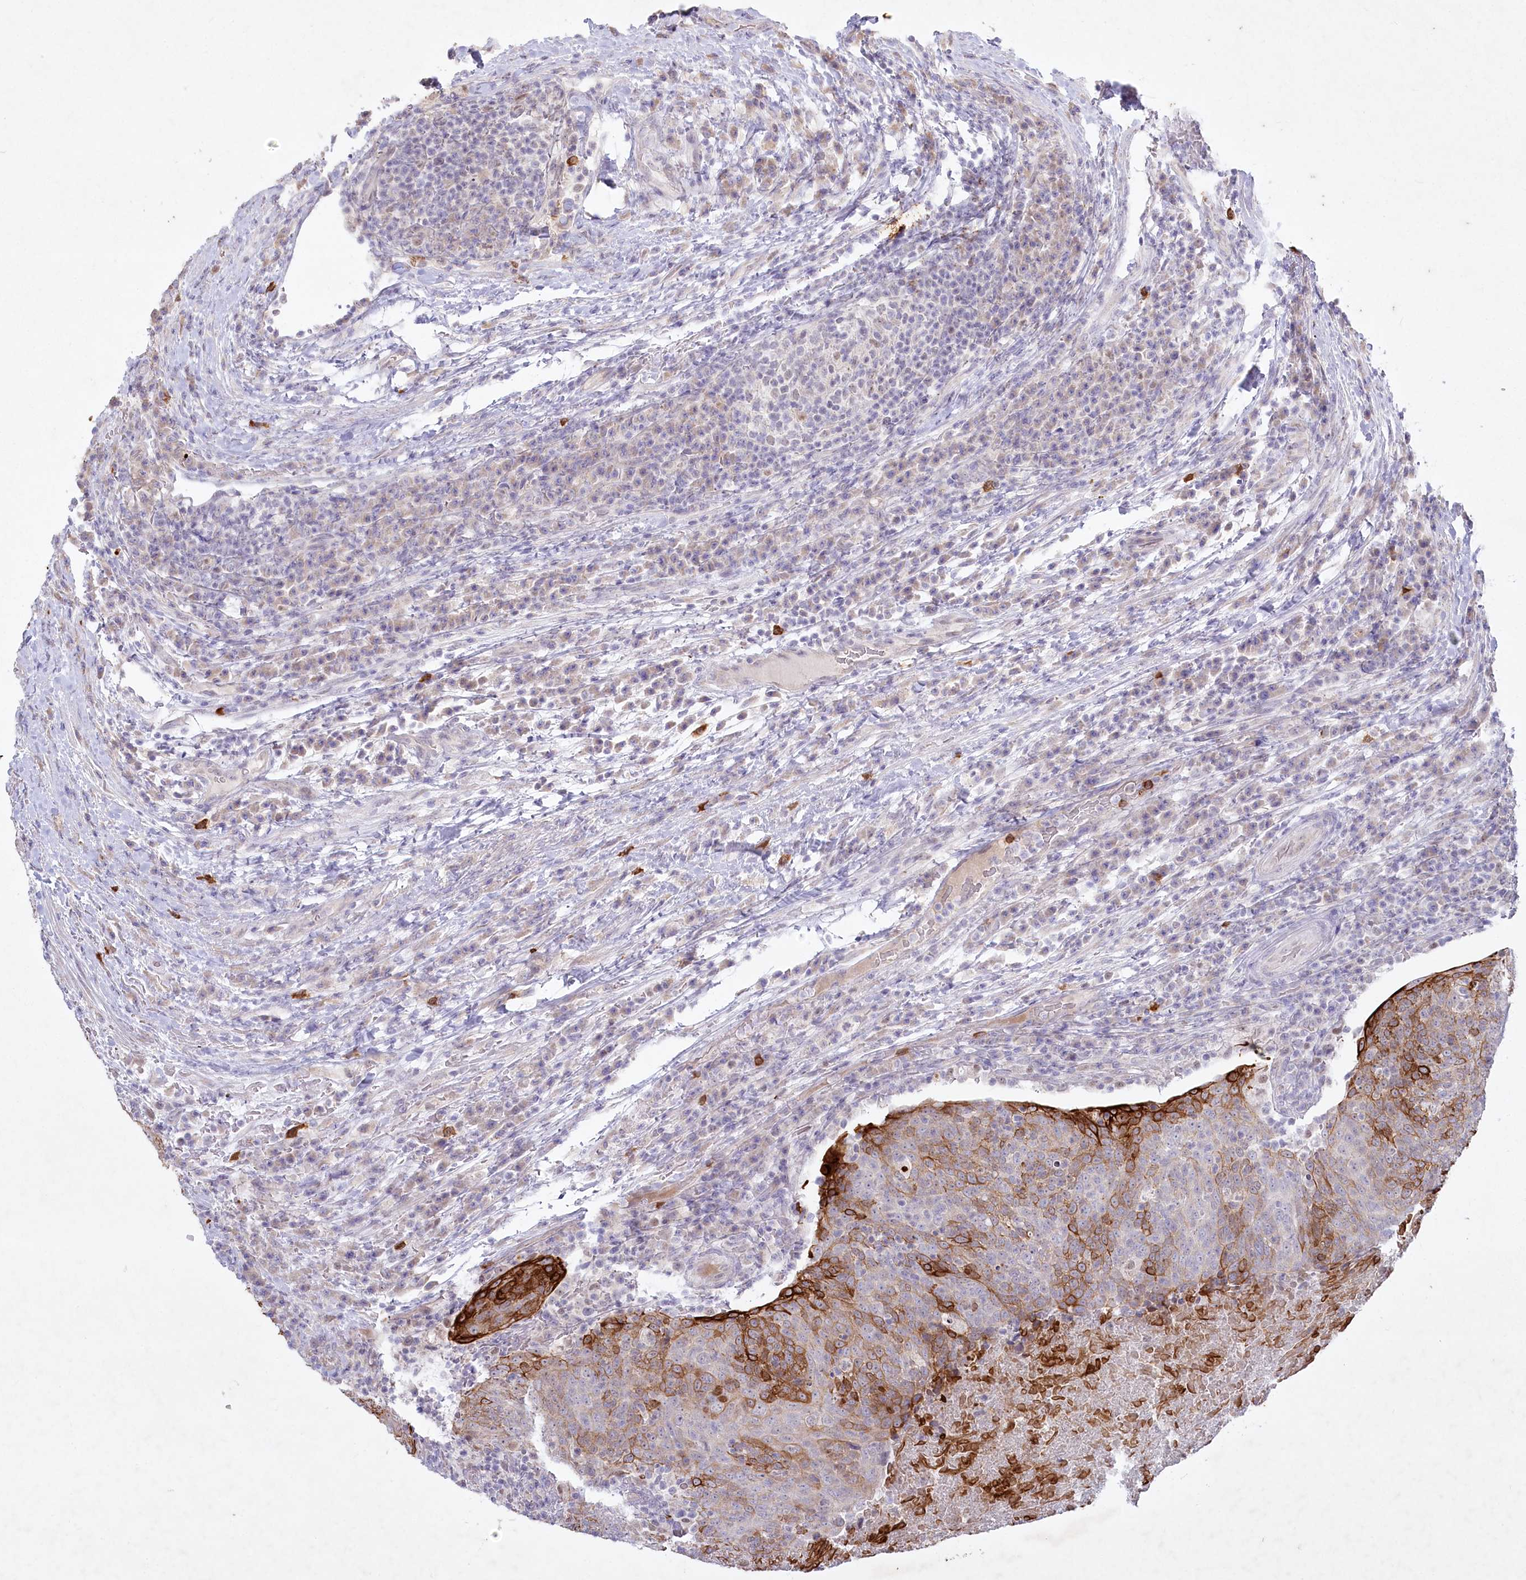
{"staining": {"intensity": "strong", "quantity": "25%-75%", "location": "cytoplasmic/membranous"}, "tissue": "head and neck cancer", "cell_type": "Tumor cells", "image_type": "cancer", "snomed": [{"axis": "morphology", "description": "Squamous cell carcinoma, NOS"}, {"axis": "morphology", "description": "Squamous cell carcinoma, metastatic, NOS"}, {"axis": "topography", "description": "Lymph node"}, {"axis": "topography", "description": "Head-Neck"}], "caption": "This histopathology image shows head and neck metastatic squamous cell carcinoma stained with IHC to label a protein in brown. The cytoplasmic/membranous of tumor cells show strong positivity for the protein. Nuclei are counter-stained blue.", "gene": "ABITRAM", "patient": {"sex": "male", "age": 62}}